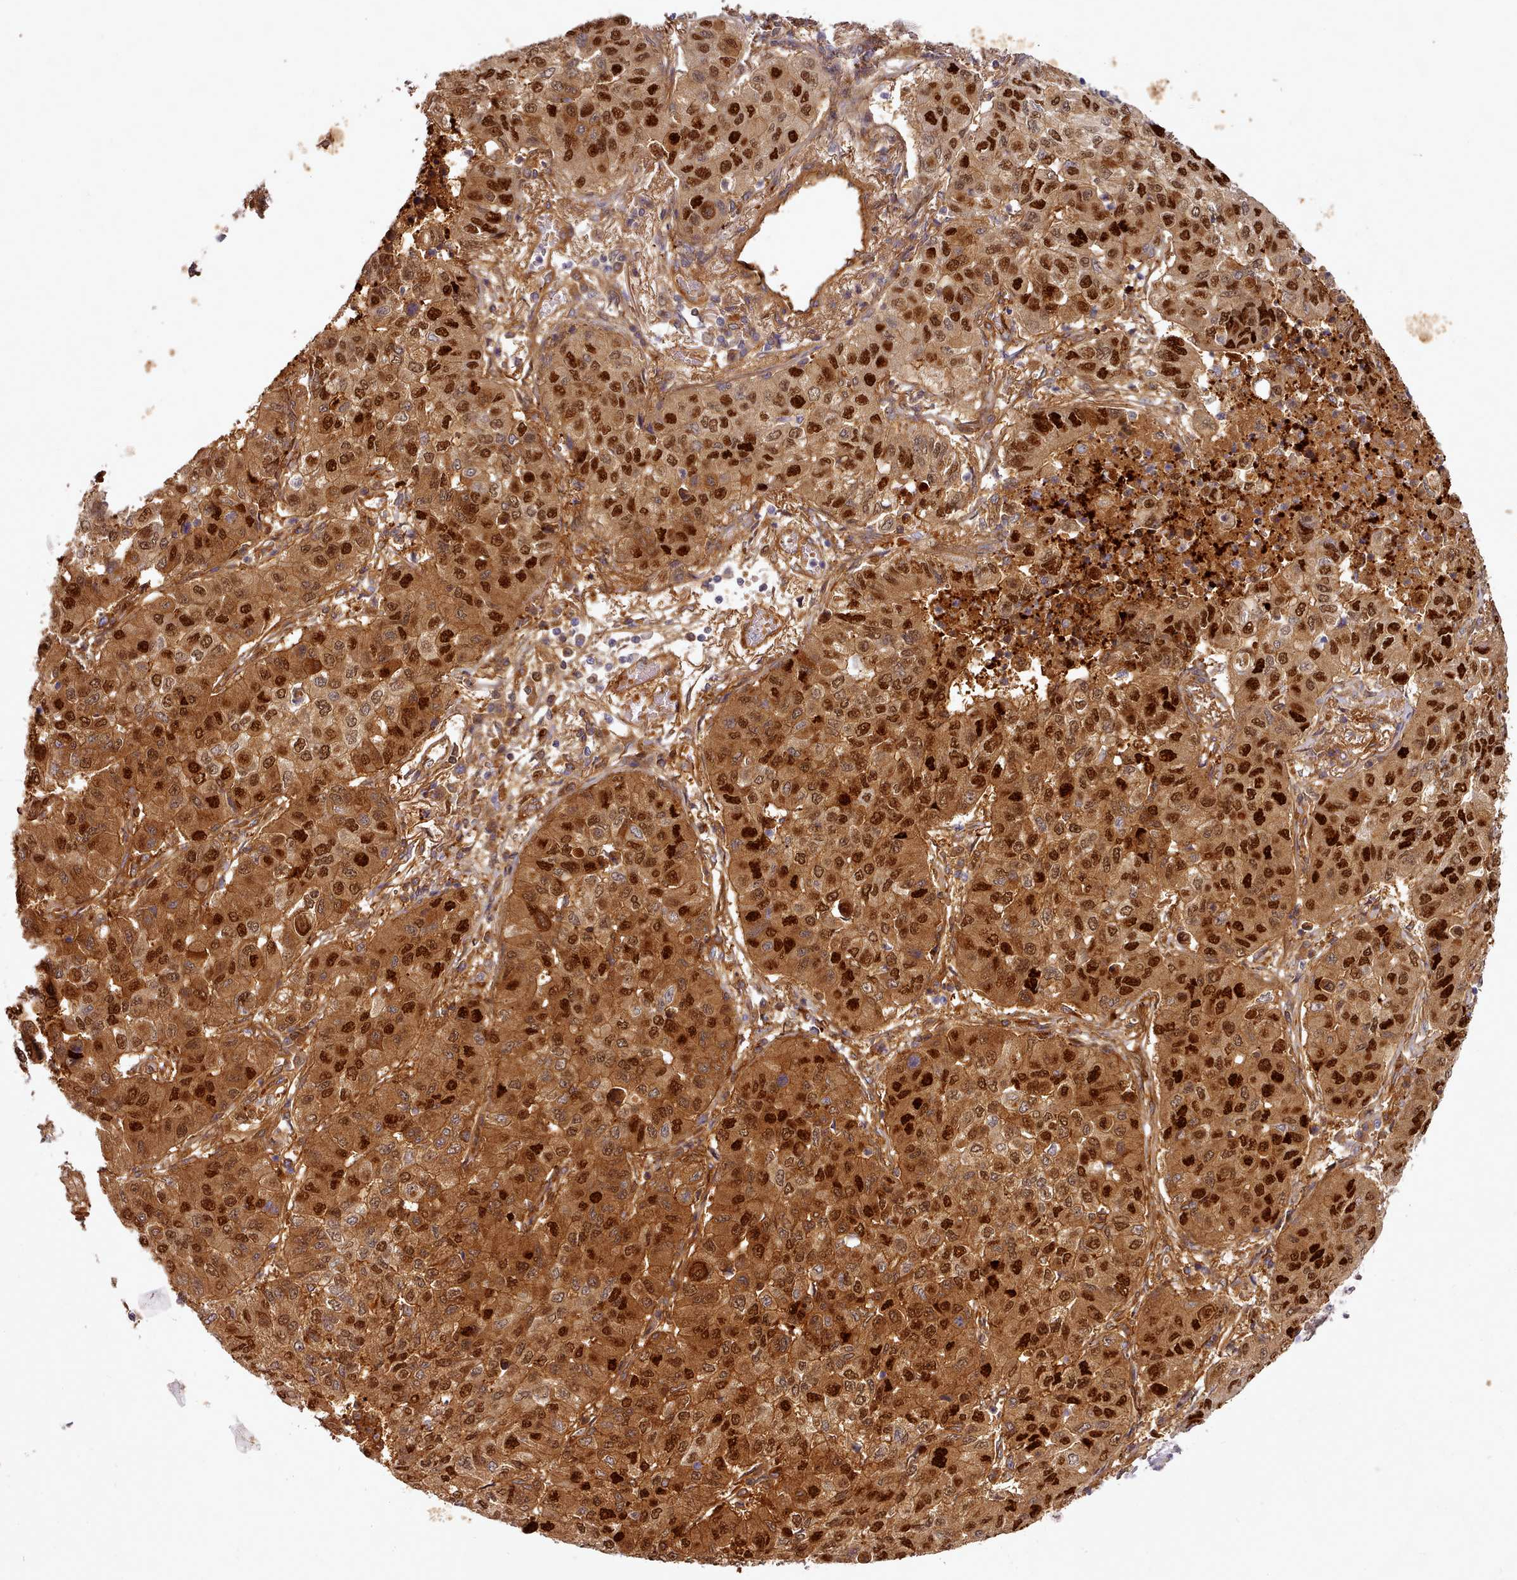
{"staining": {"intensity": "strong", "quantity": ">75%", "location": "cytoplasmic/membranous,nuclear"}, "tissue": "lung cancer", "cell_type": "Tumor cells", "image_type": "cancer", "snomed": [{"axis": "morphology", "description": "Squamous cell carcinoma, NOS"}, {"axis": "topography", "description": "Lung"}], "caption": "Immunohistochemistry (IHC) image of neoplastic tissue: lung squamous cell carcinoma stained using immunohistochemistry displays high levels of strong protein expression localized specifically in the cytoplasmic/membranous and nuclear of tumor cells, appearing as a cytoplasmic/membranous and nuclear brown color.", "gene": "C1QTNF5", "patient": {"sex": "male", "age": 74}}